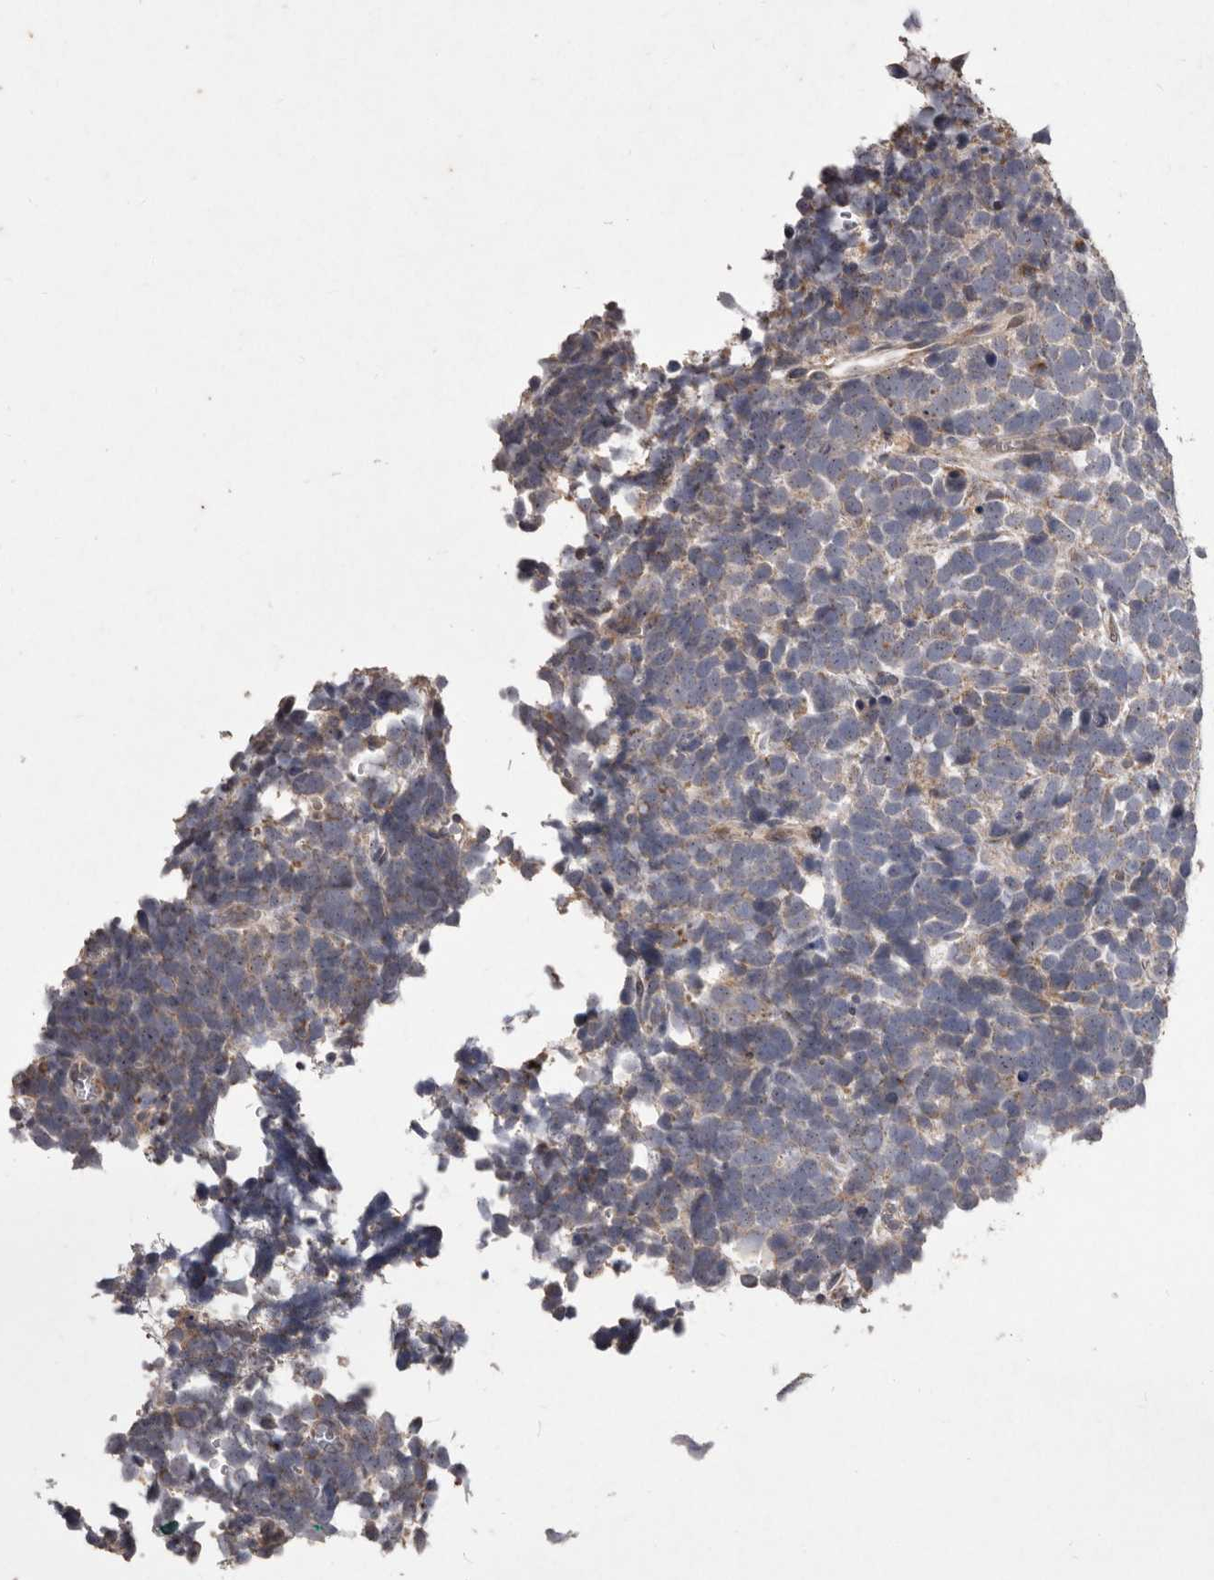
{"staining": {"intensity": "weak", "quantity": "25%-75%", "location": "cytoplasmic/membranous"}, "tissue": "urothelial cancer", "cell_type": "Tumor cells", "image_type": "cancer", "snomed": [{"axis": "morphology", "description": "Urothelial carcinoma, High grade"}, {"axis": "topography", "description": "Urinary bladder"}], "caption": "High-grade urothelial carcinoma stained with immunohistochemistry (IHC) displays weak cytoplasmic/membranous positivity in approximately 25%-75% of tumor cells.", "gene": "FLAD1", "patient": {"sex": "female", "age": 82}}